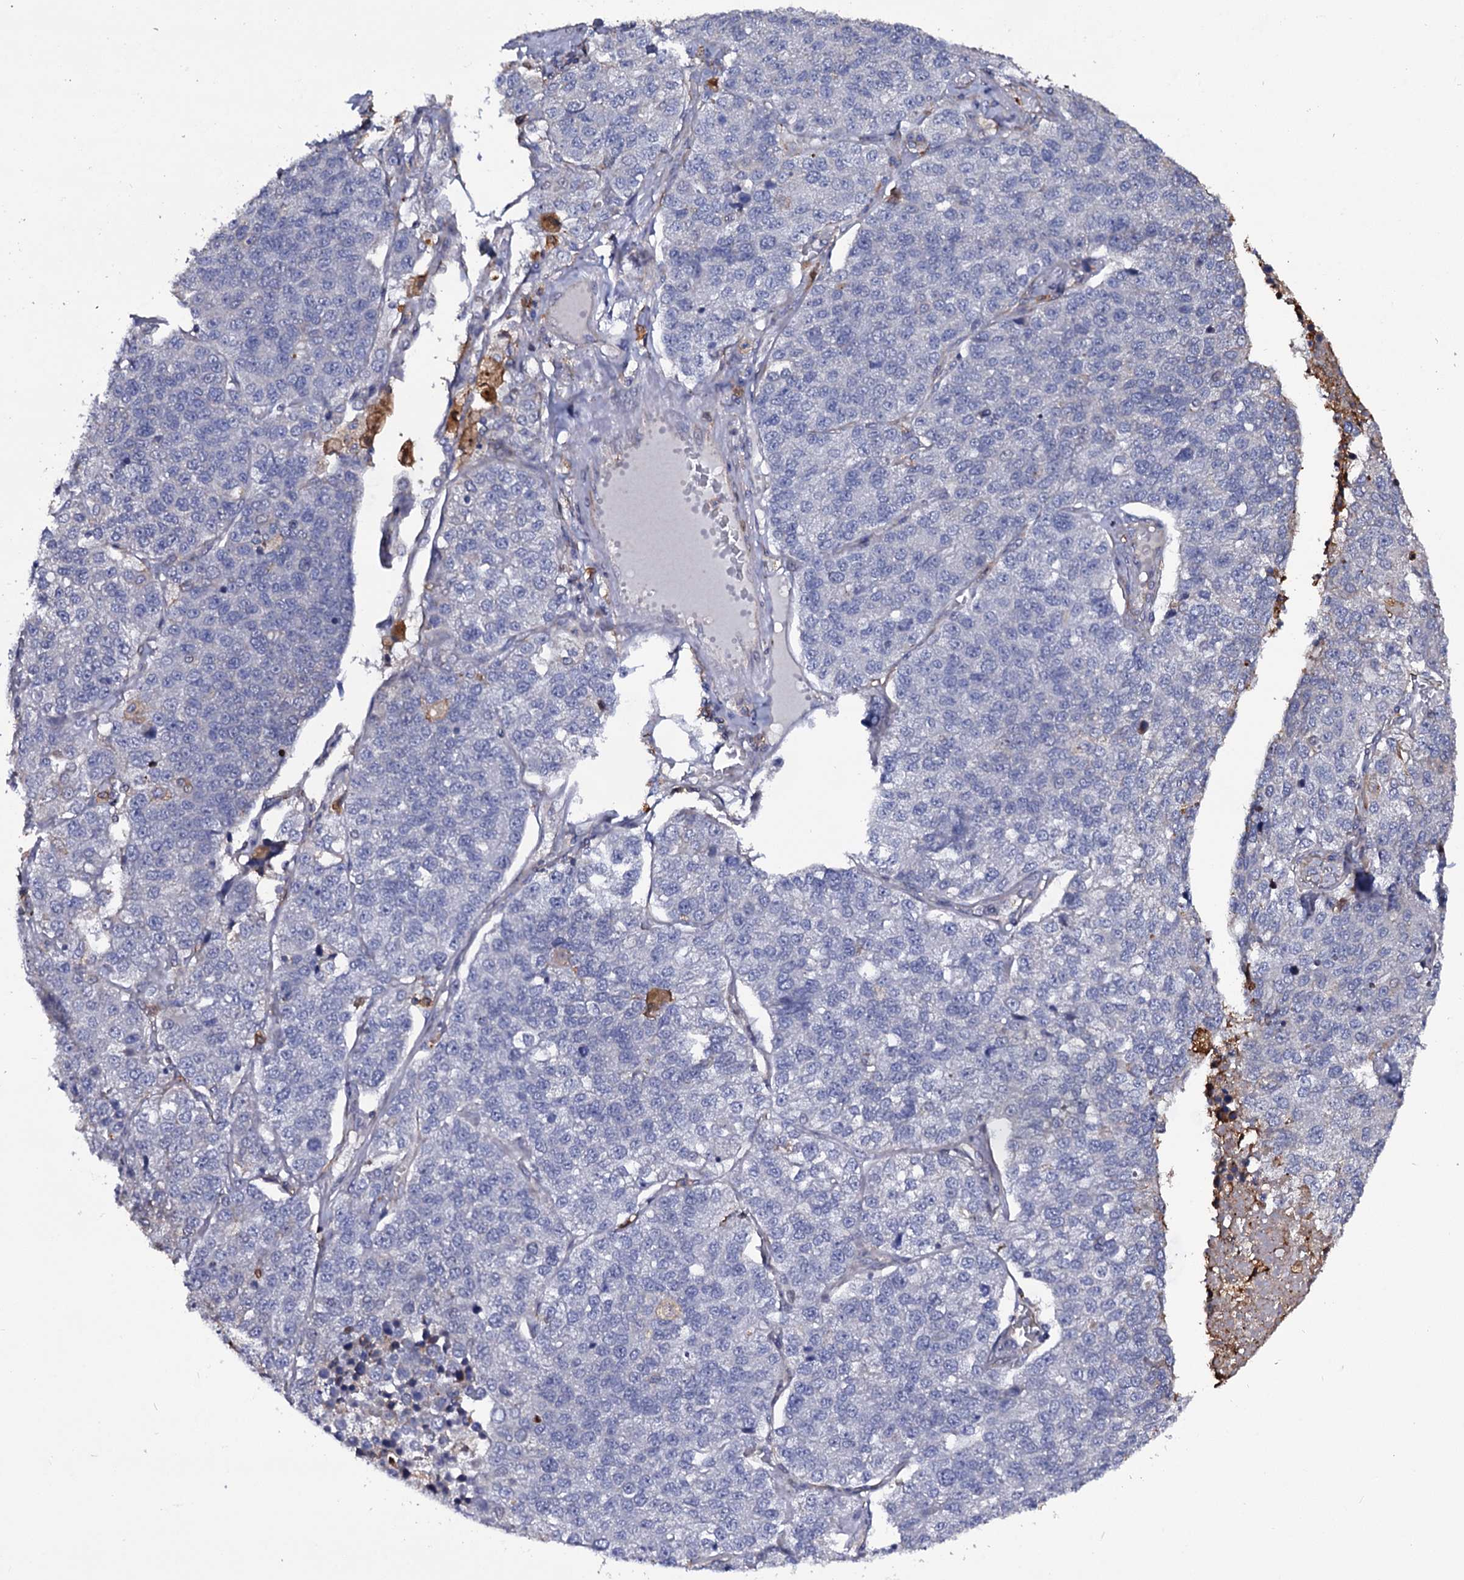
{"staining": {"intensity": "negative", "quantity": "none", "location": "none"}, "tissue": "lung cancer", "cell_type": "Tumor cells", "image_type": "cancer", "snomed": [{"axis": "morphology", "description": "Adenocarcinoma, NOS"}, {"axis": "topography", "description": "Lung"}], "caption": "DAB (3,3'-diaminobenzidine) immunohistochemical staining of human lung adenocarcinoma reveals no significant staining in tumor cells. (Immunohistochemistry, brightfield microscopy, high magnification).", "gene": "TTC23", "patient": {"sex": "male", "age": 49}}